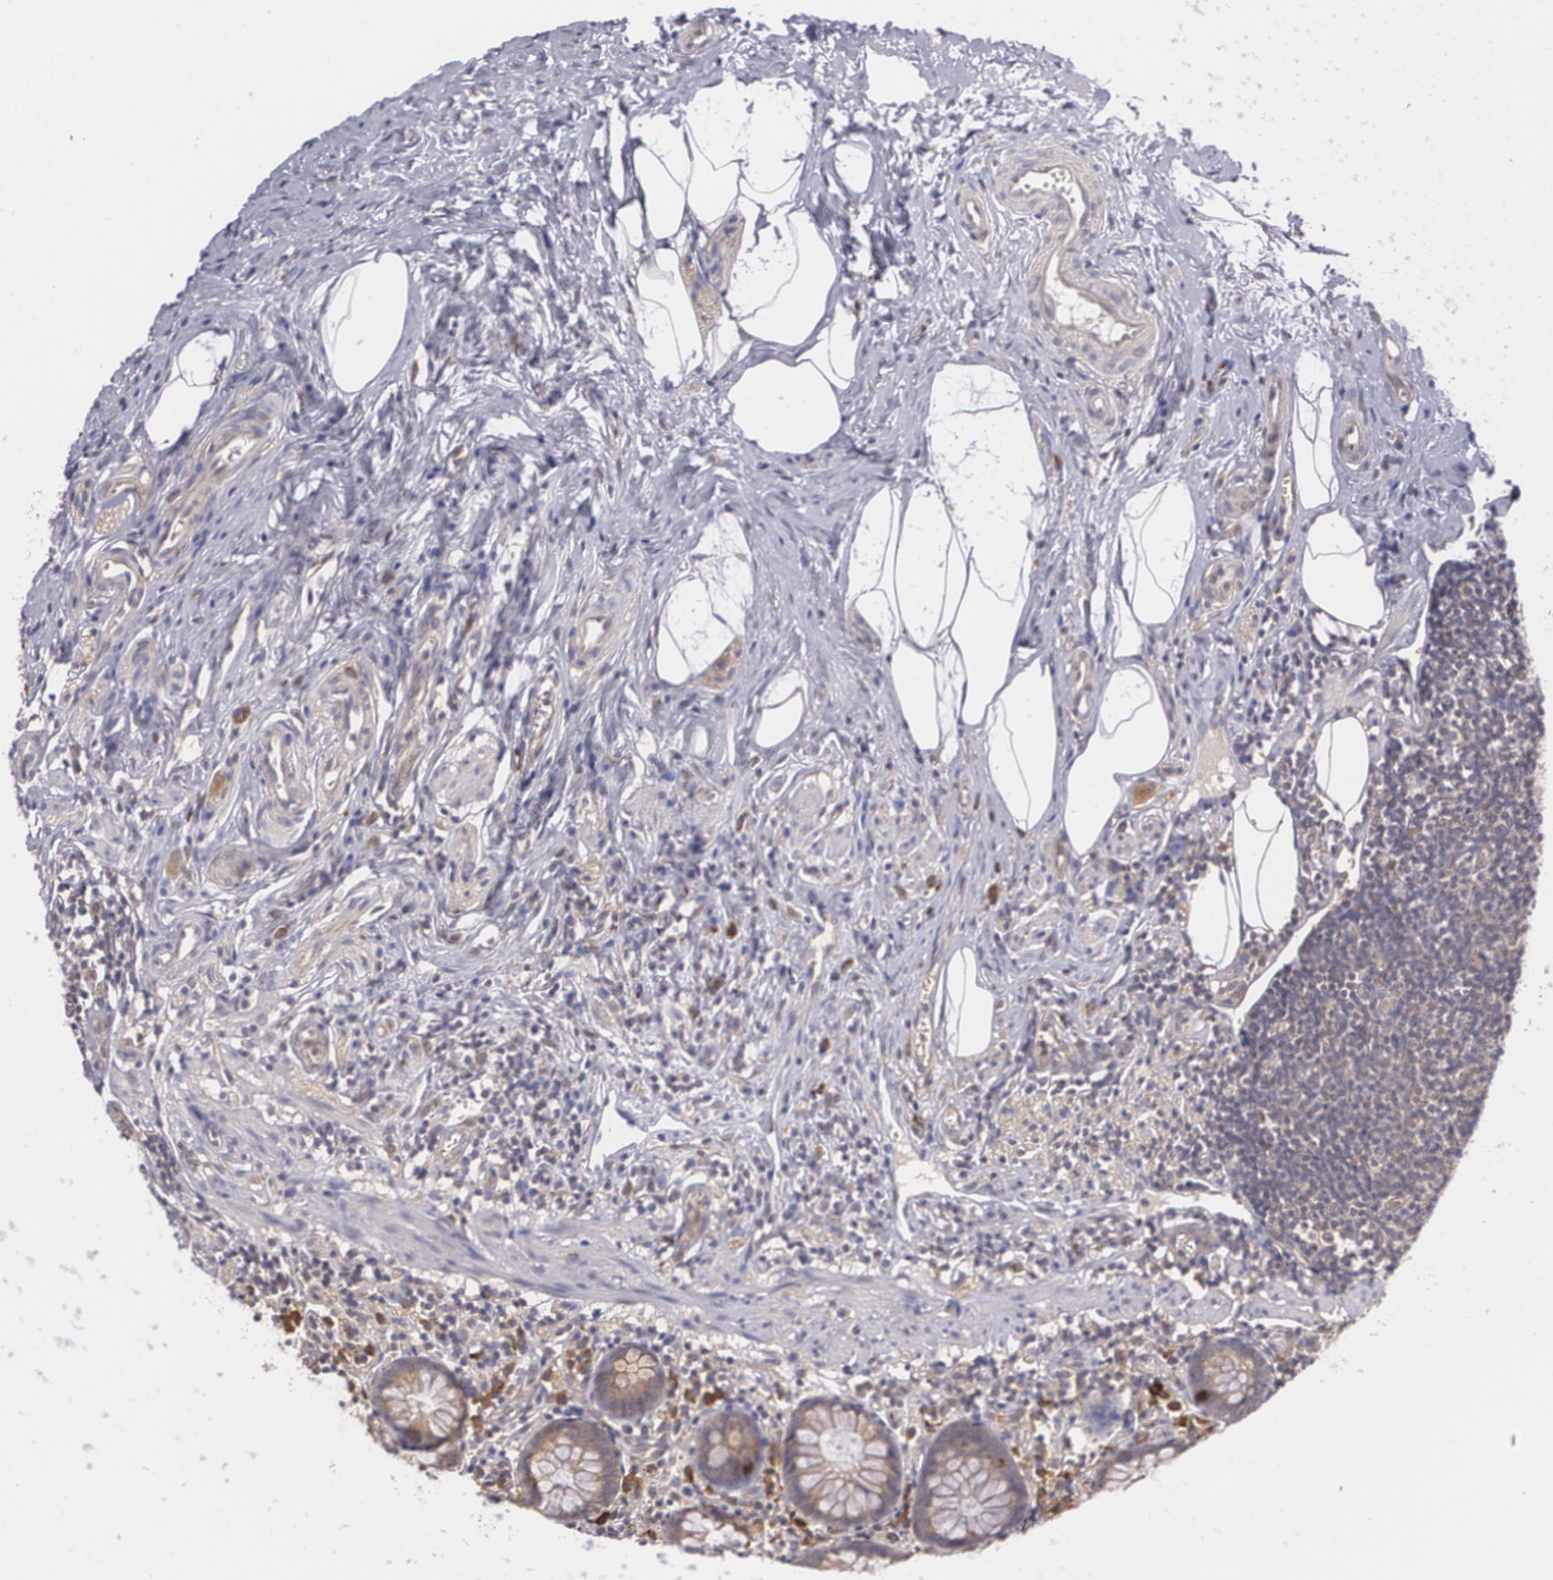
{"staining": {"intensity": "moderate", "quantity": ">75%", "location": "cytoplasmic/membranous"}, "tissue": "appendix", "cell_type": "Glandular cells", "image_type": "normal", "snomed": [{"axis": "morphology", "description": "Normal tissue, NOS"}, {"axis": "topography", "description": "Appendix"}], "caption": "IHC image of unremarkable human appendix stained for a protein (brown), which exhibits medium levels of moderate cytoplasmic/membranous expression in about >75% of glandular cells.", "gene": "CCL17", "patient": {"sex": "male", "age": 38}}